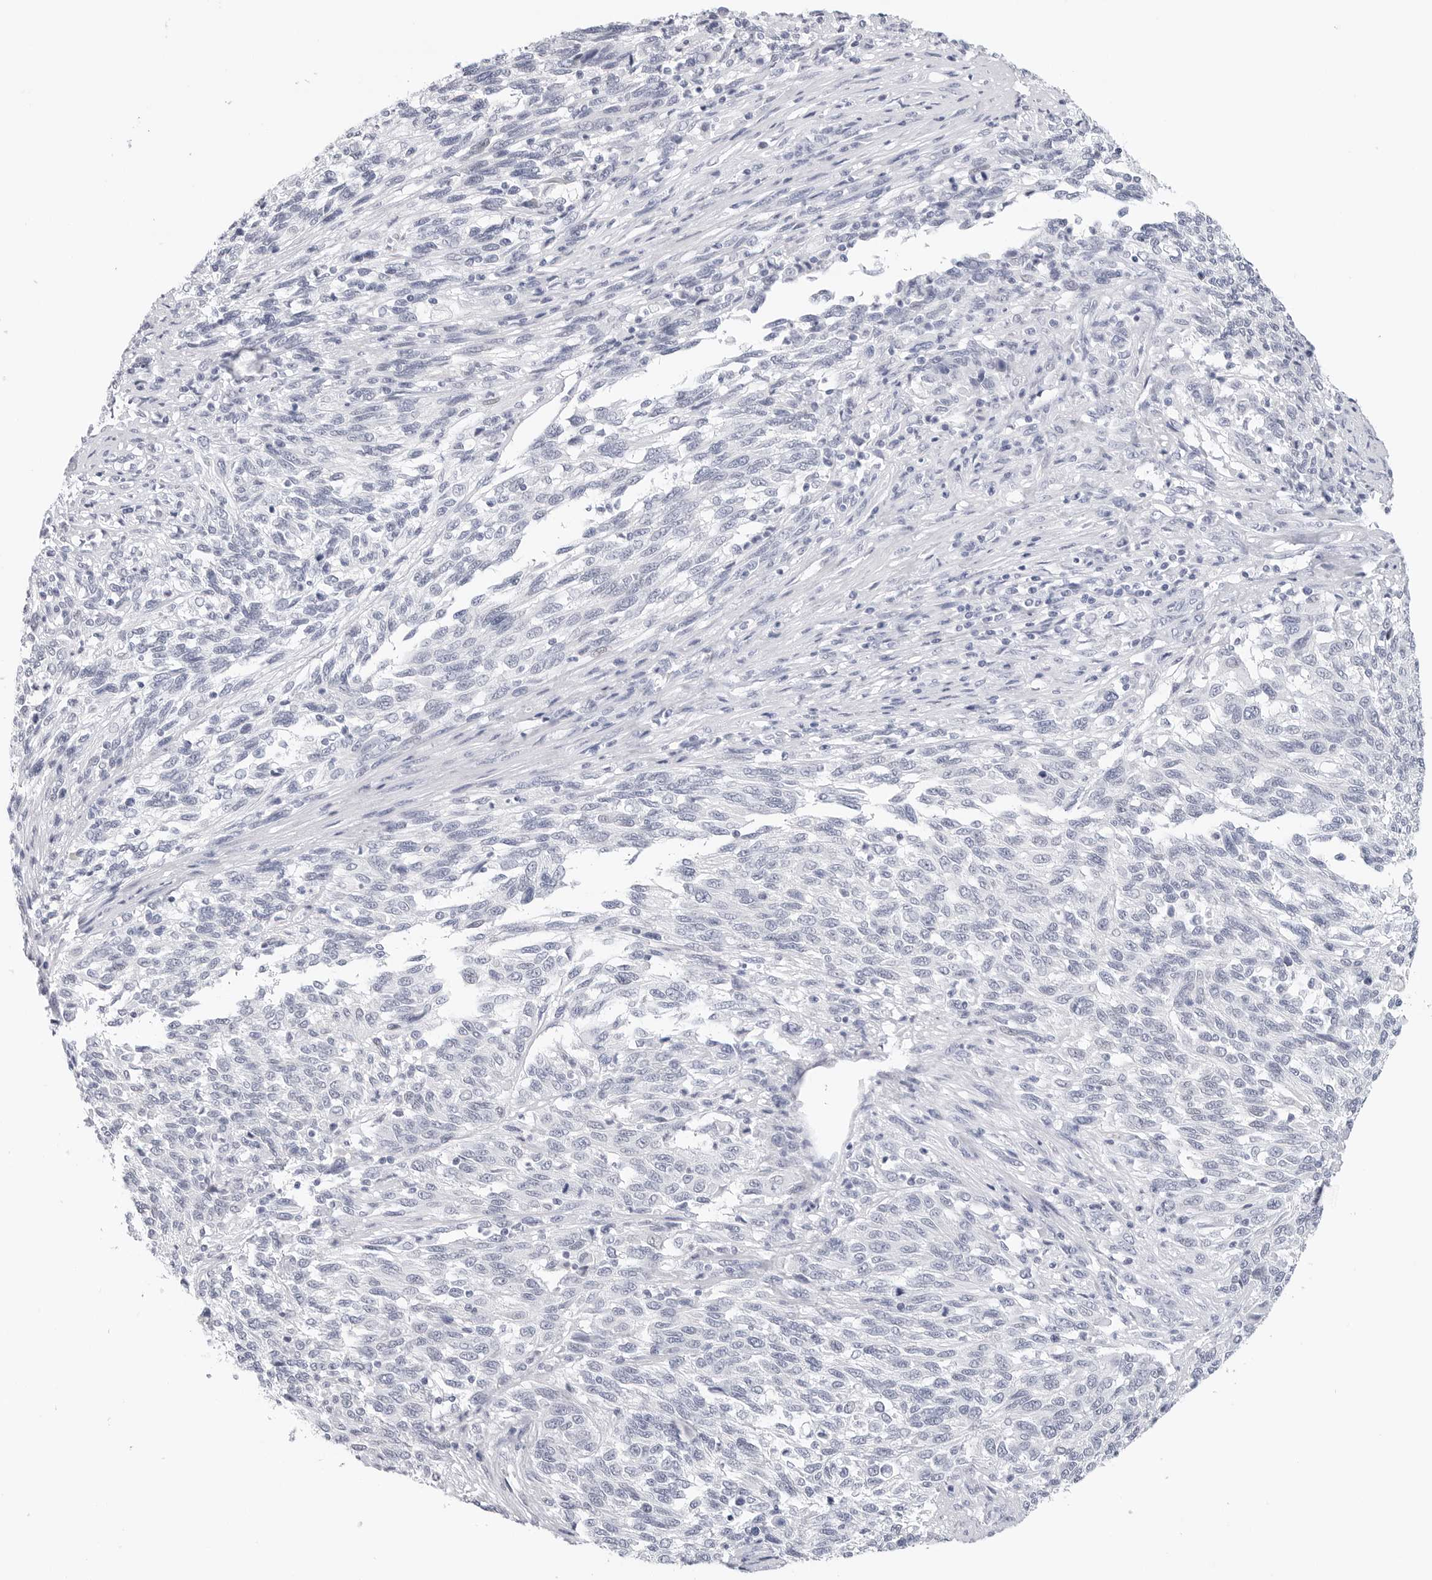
{"staining": {"intensity": "negative", "quantity": "none", "location": "none"}, "tissue": "melanoma", "cell_type": "Tumor cells", "image_type": "cancer", "snomed": [{"axis": "morphology", "description": "Malignant melanoma, Metastatic site"}, {"axis": "topography", "description": "Lymph node"}], "caption": "DAB immunohistochemical staining of melanoma exhibits no significant staining in tumor cells.", "gene": "SLC19A1", "patient": {"sex": "male", "age": 61}}